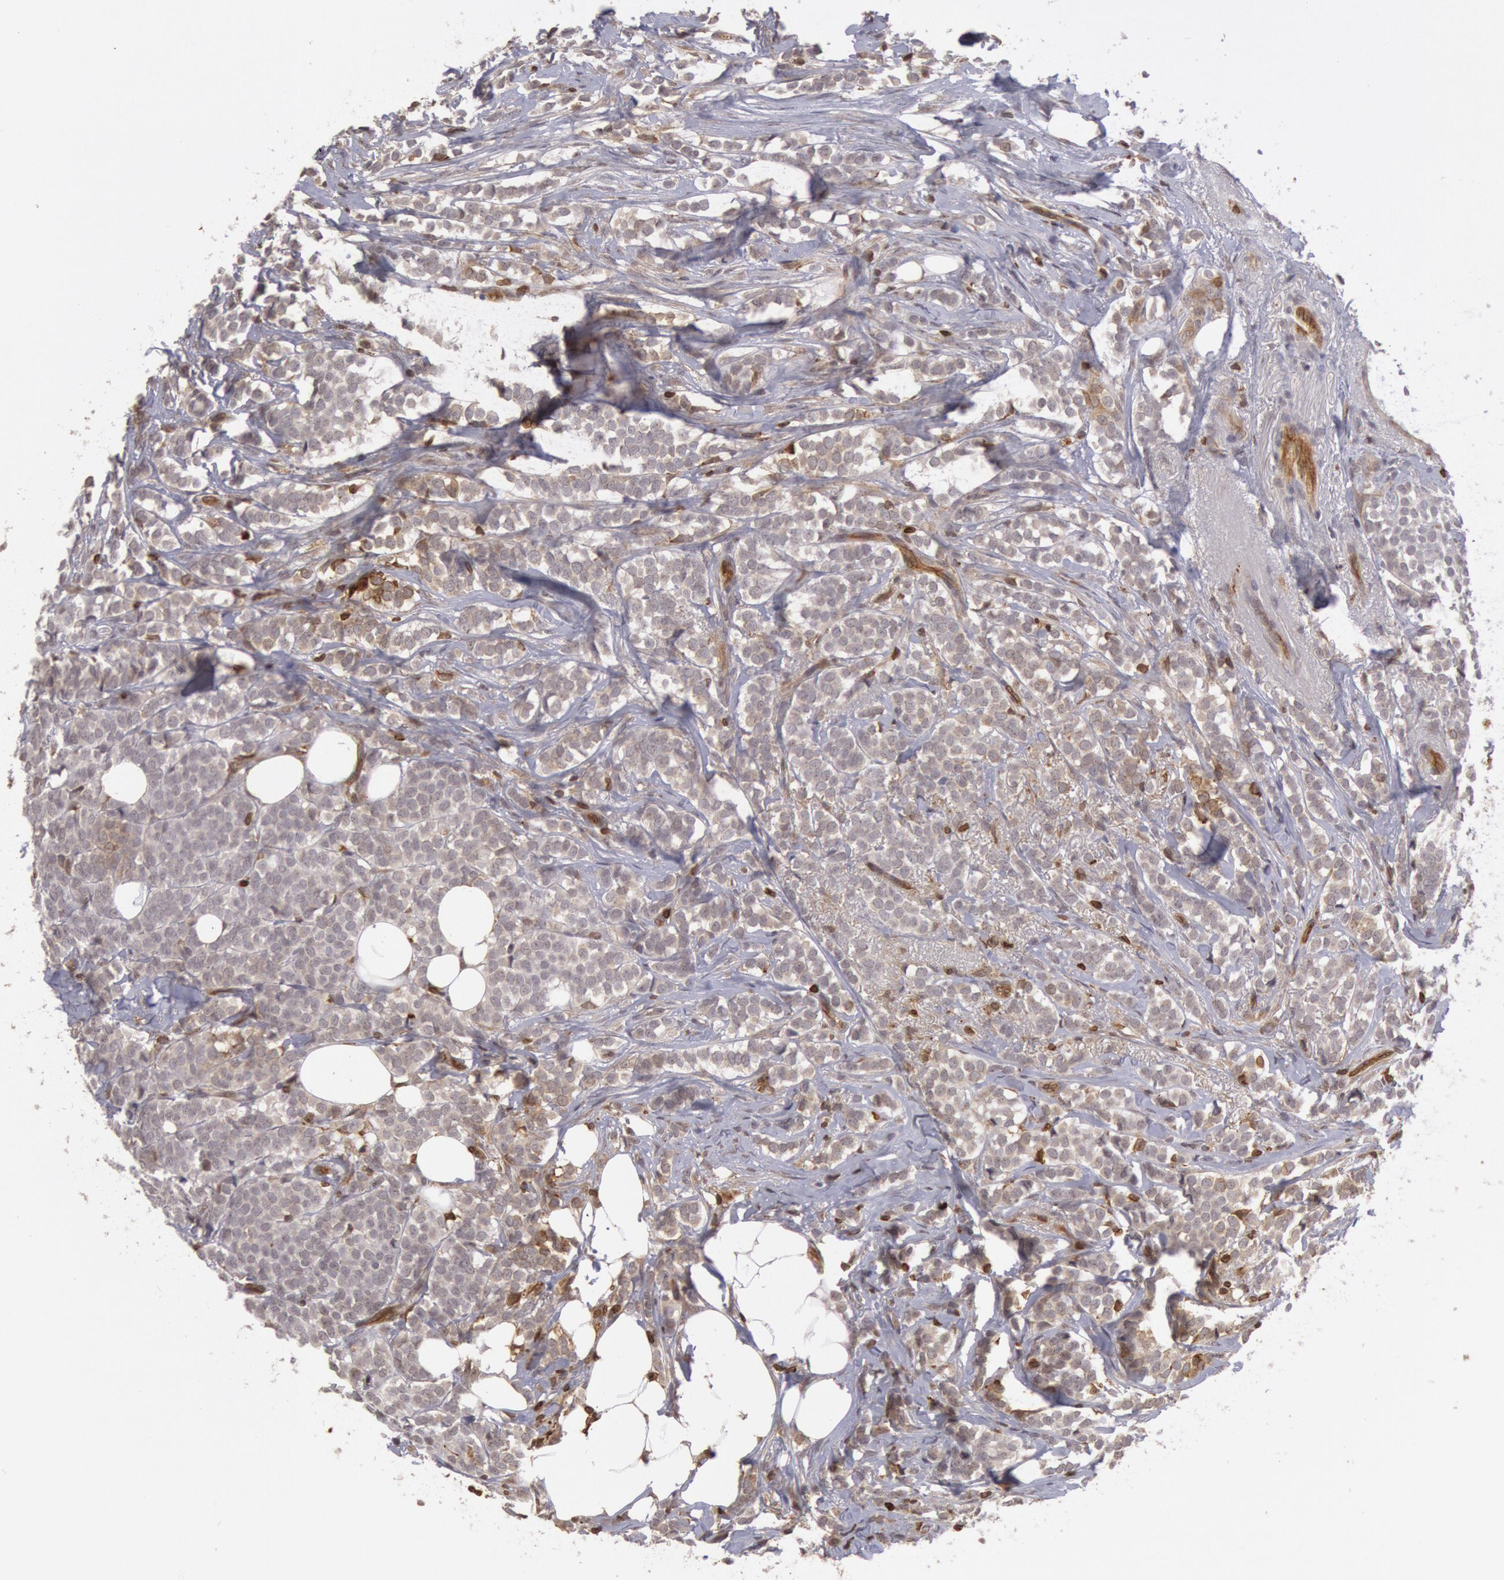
{"staining": {"intensity": "negative", "quantity": "none", "location": "none"}, "tissue": "breast cancer", "cell_type": "Tumor cells", "image_type": "cancer", "snomed": [{"axis": "morphology", "description": "Lobular carcinoma"}, {"axis": "topography", "description": "Breast"}], "caption": "A photomicrograph of breast cancer (lobular carcinoma) stained for a protein demonstrates no brown staining in tumor cells. Brightfield microscopy of immunohistochemistry stained with DAB (brown) and hematoxylin (blue), captured at high magnification.", "gene": "TAP2", "patient": {"sex": "female", "age": 56}}